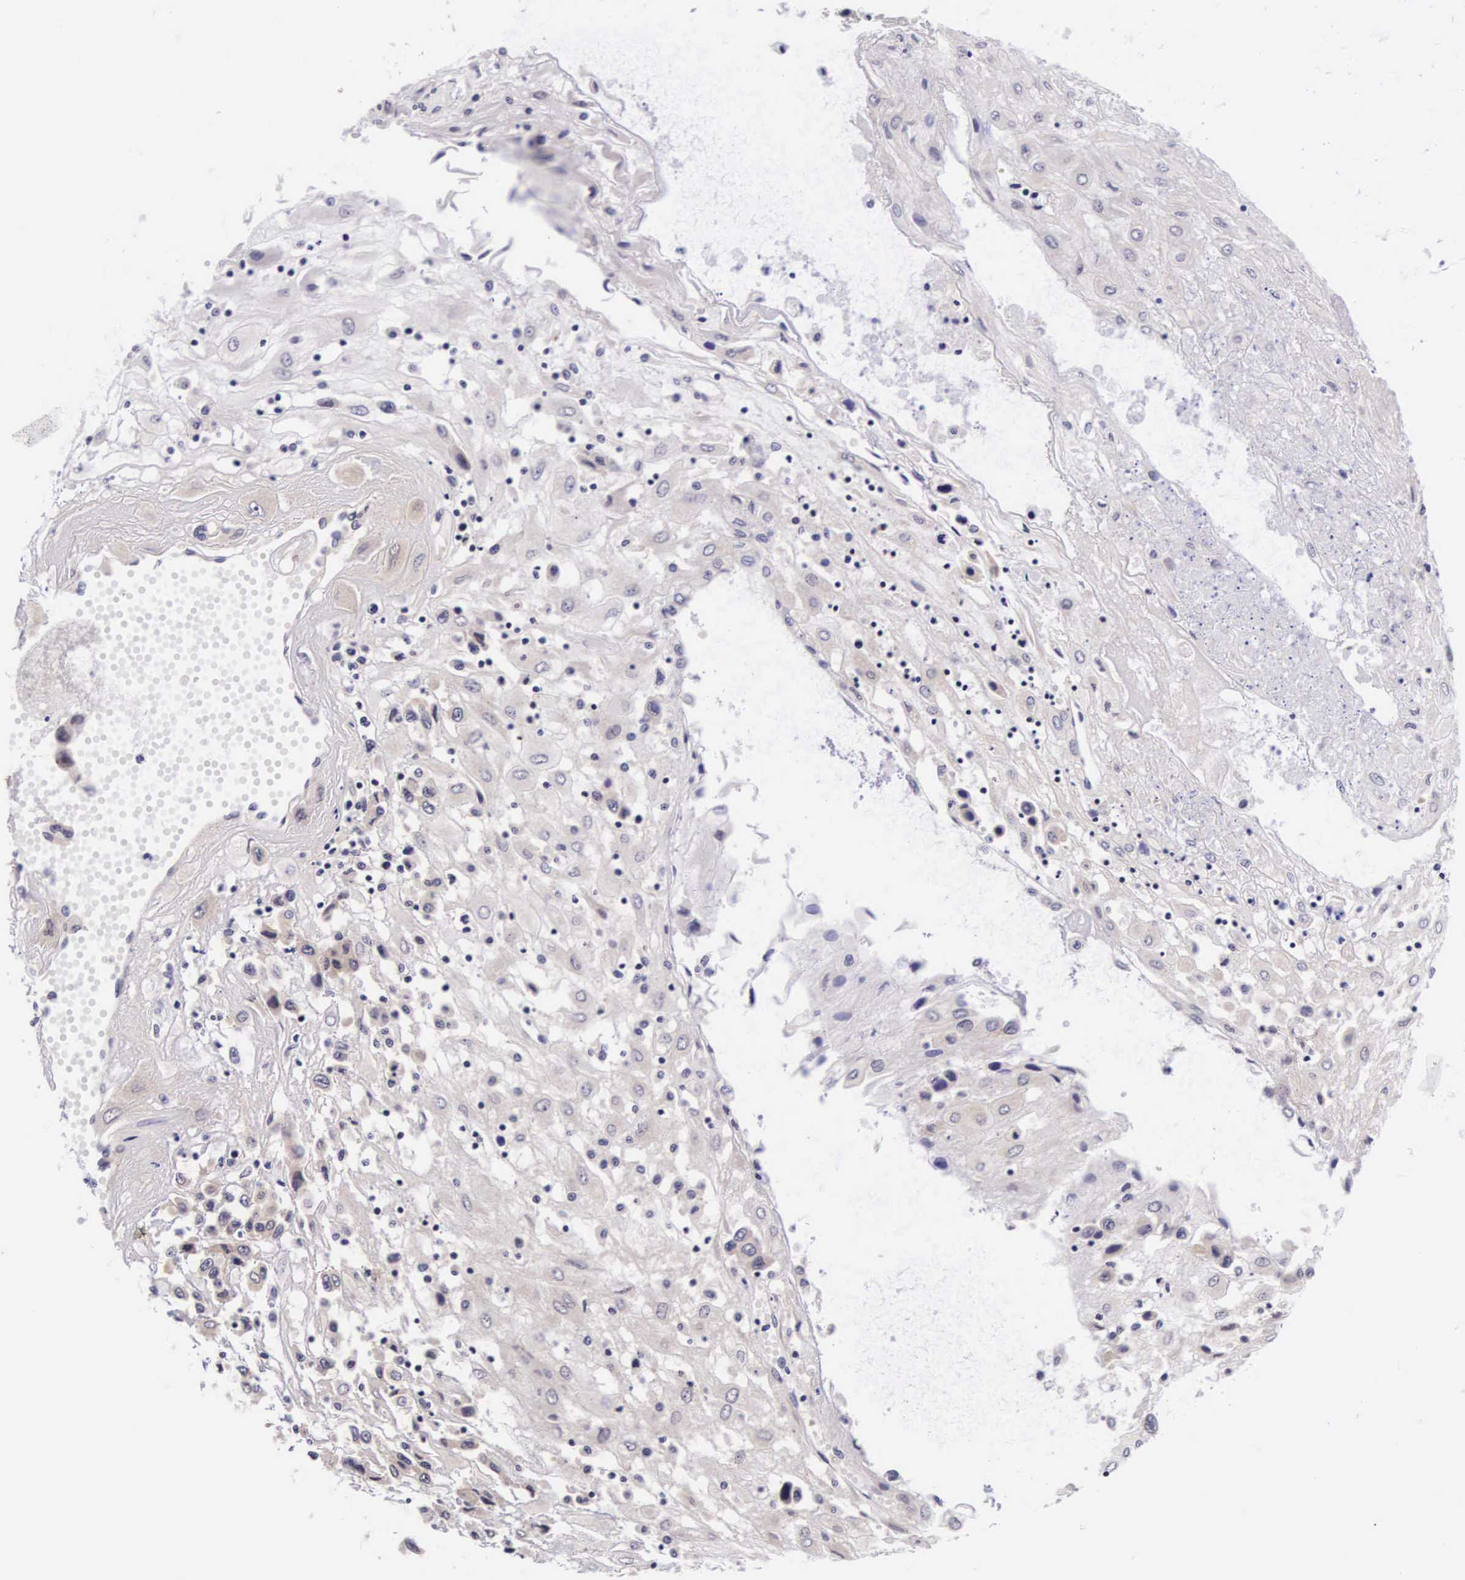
{"staining": {"intensity": "weak", "quantity": "25%-75%", "location": "cytoplasmic/membranous"}, "tissue": "placenta", "cell_type": "Decidual cells", "image_type": "normal", "snomed": [{"axis": "morphology", "description": "Normal tissue, NOS"}, {"axis": "topography", "description": "Placenta"}], "caption": "Decidual cells exhibit low levels of weak cytoplasmic/membranous staining in about 25%-75% of cells in unremarkable placenta. The staining was performed using DAB (3,3'-diaminobenzidine), with brown indicating positive protein expression. Nuclei are stained blue with hematoxylin.", "gene": "PHETA2", "patient": {"sex": "female", "age": 31}}